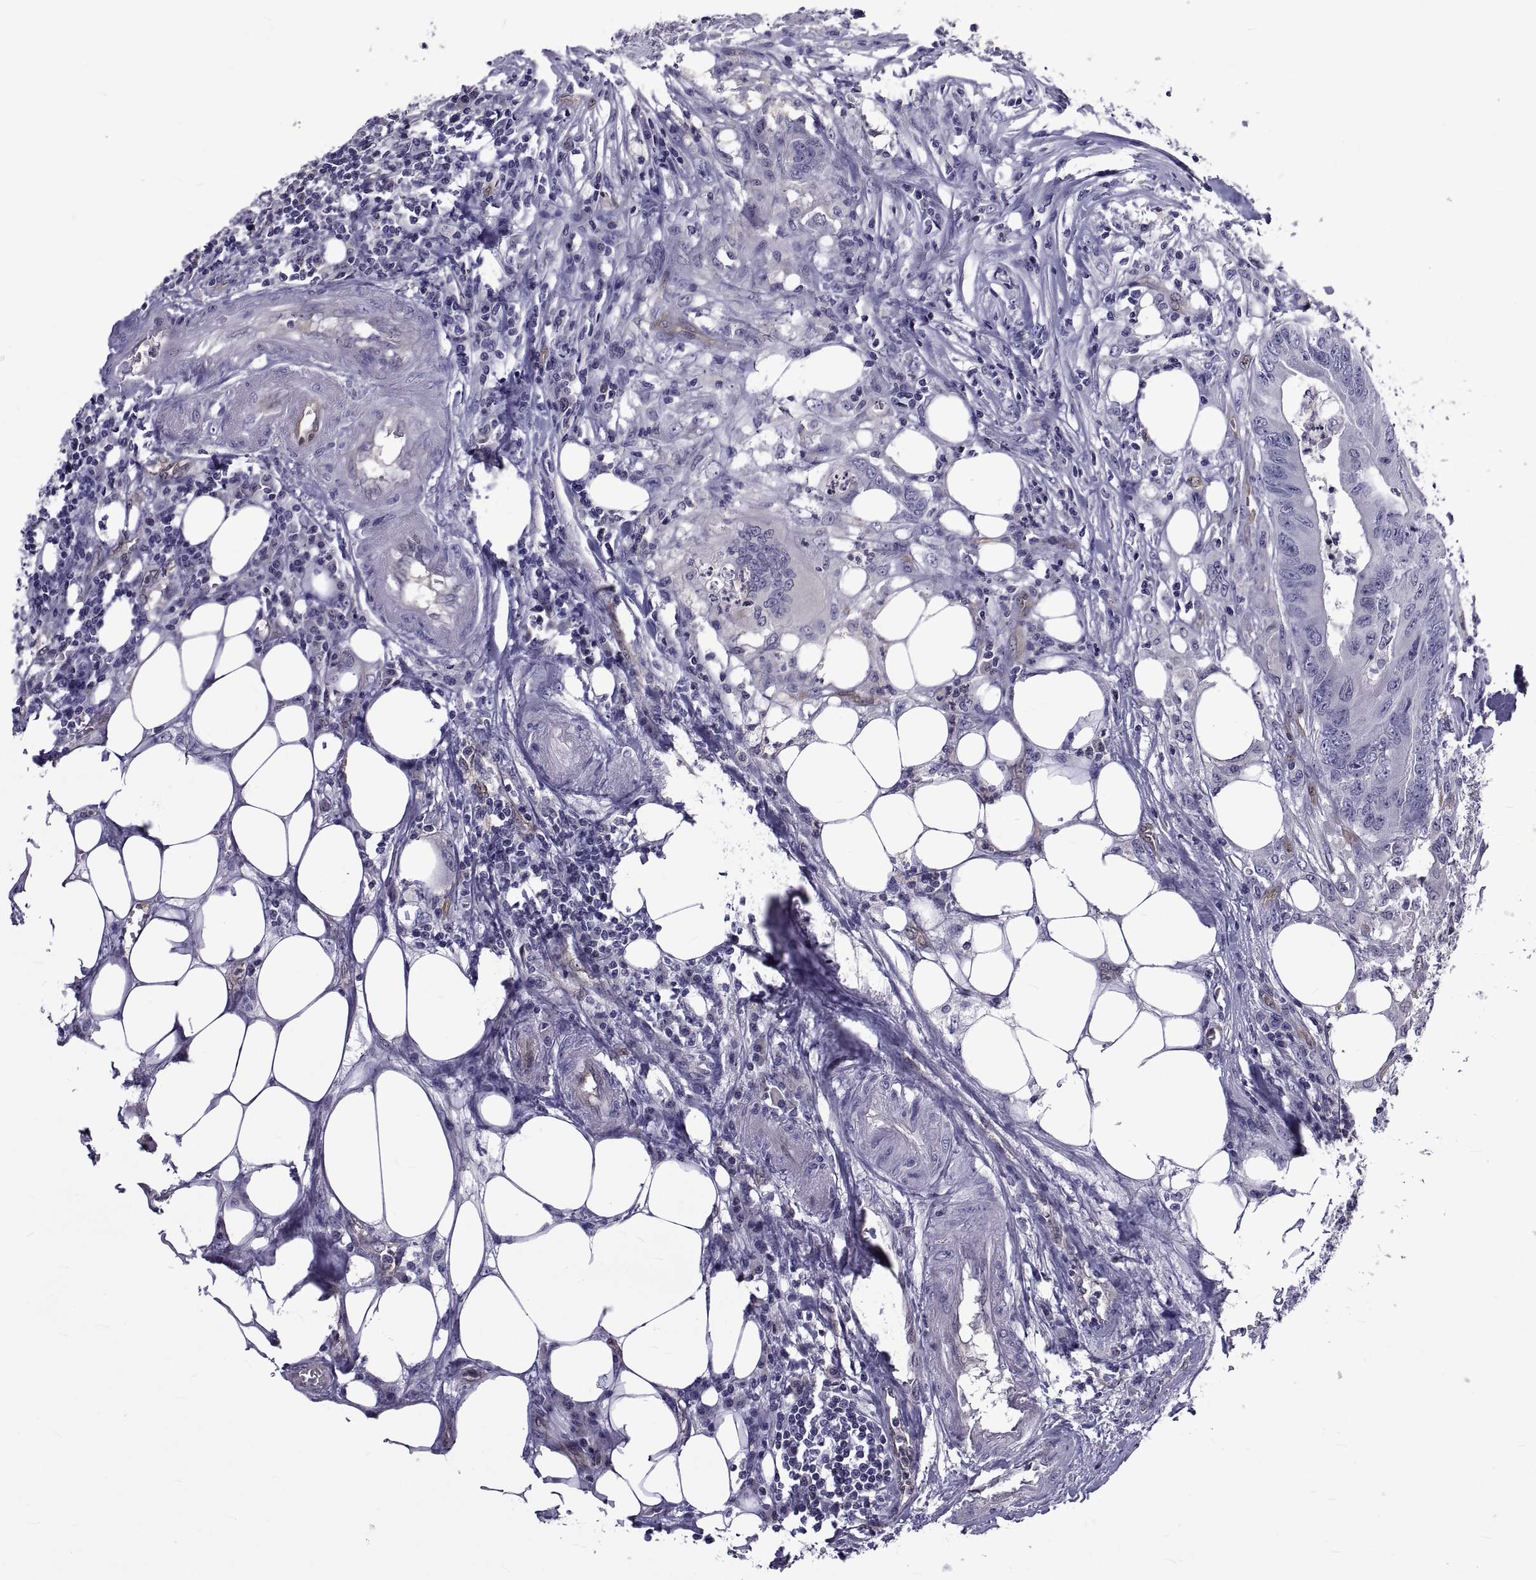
{"staining": {"intensity": "negative", "quantity": "none", "location": "none"}, "tissue": "colorectal cancer", "cell_type": "Tumor cells", "image_type": "cancer", "snomed": [{"axis": "morphology", "description": "Adenocarcinoma, NOS"}, {"axis": "topography", "description": "Colon"}], "caption": "High magnification brightfield microscopy of colorectal adenocarcinoma stained with DAB (brown) and counterstained with hematoxylin (blue): tumor cells show no significant positivity.", "gene": "LCN9", "patient": {"sex": "male", "age": 84}}